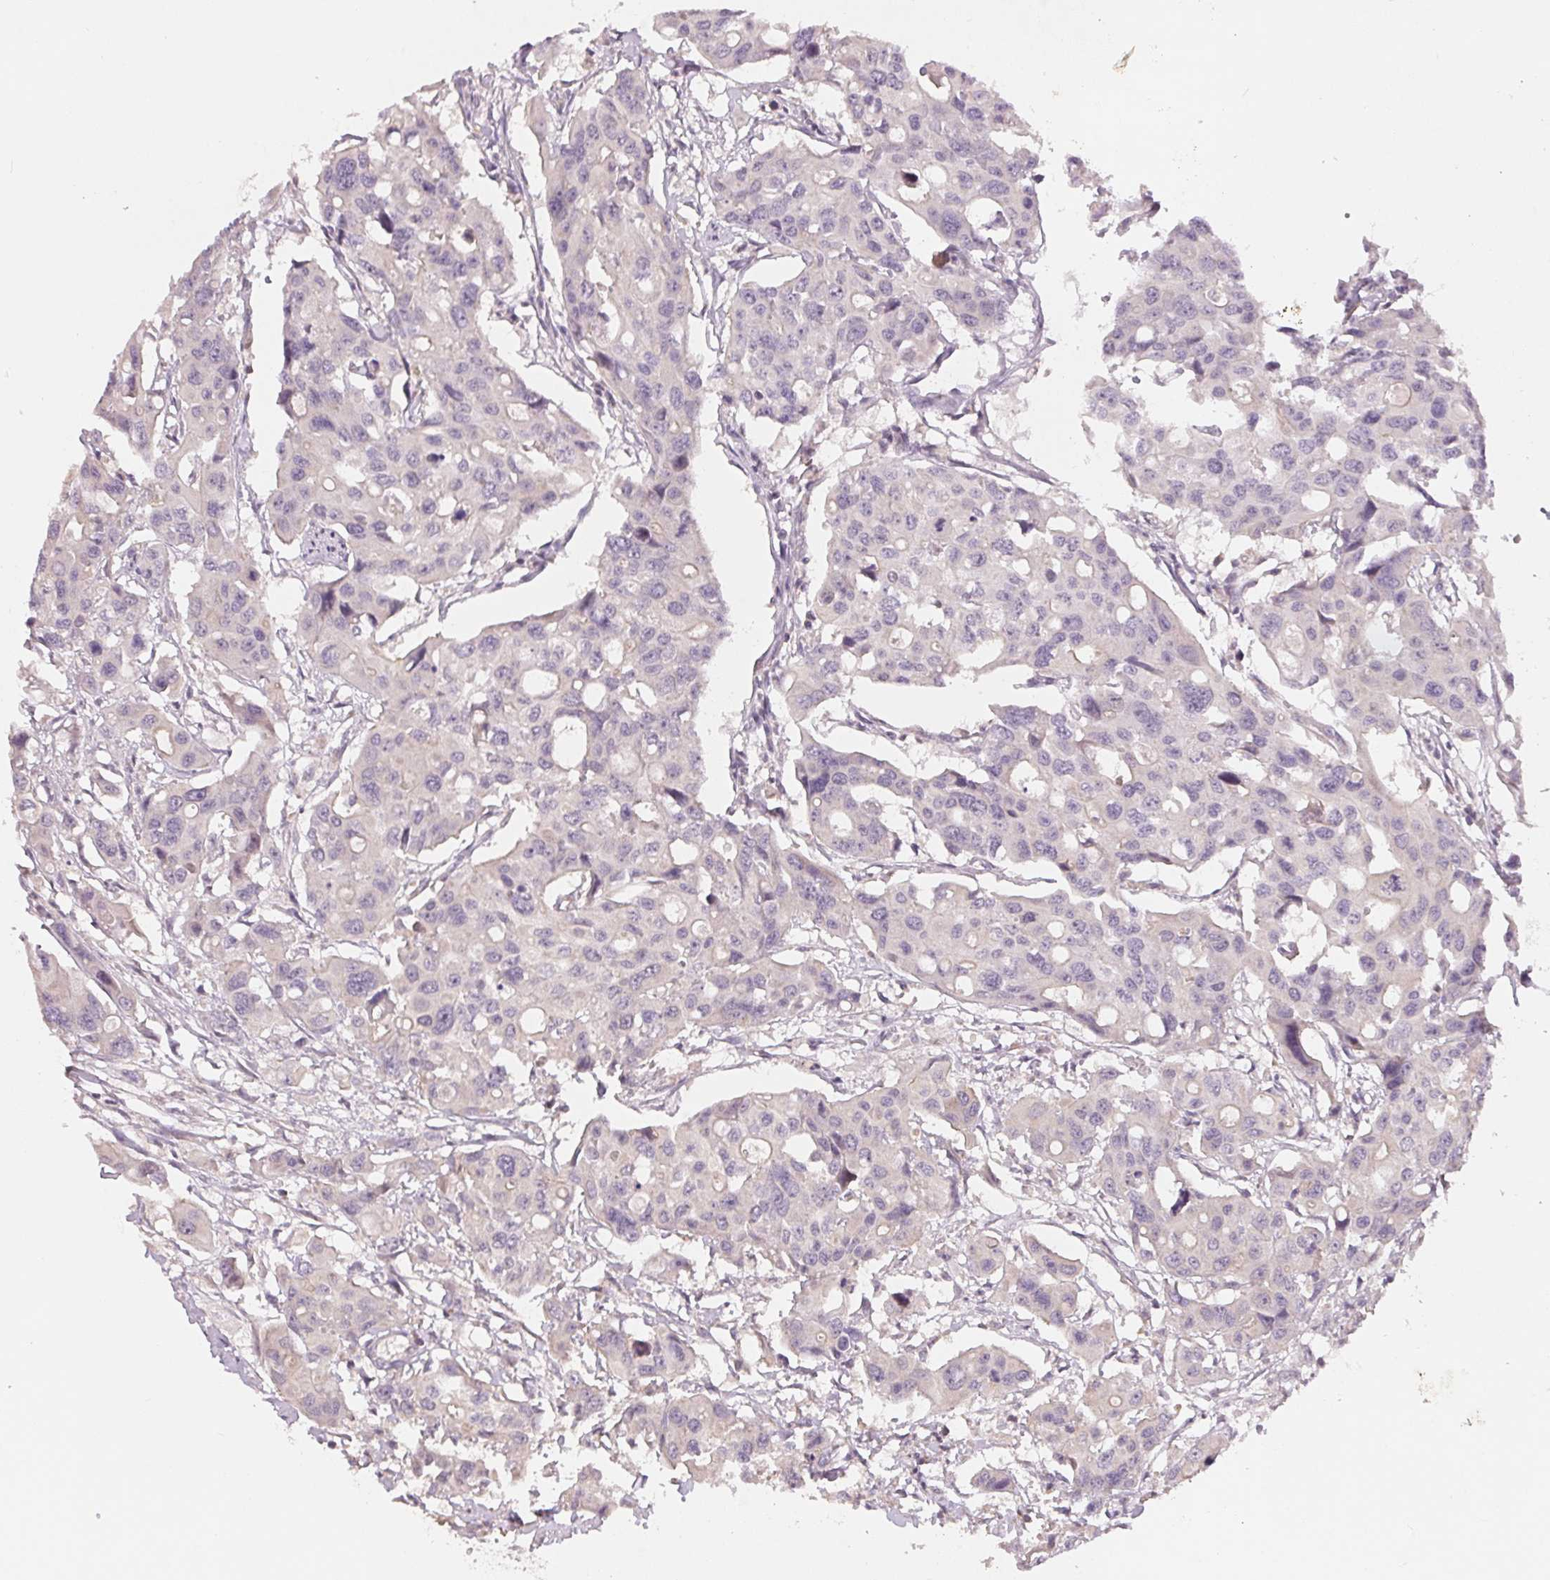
{"staining": {"intensity": "negative", "quantity": "none", "location": "none"}, "tissue": "colorectal cancer", "cell_type": "Tumor cells", "image_type": "cancer", "snomed": [{"axis": "morphology", "description": "Adenocarcinoma, NOS"}, {"axis": "topography", "description": "Colon"}], "caption": "Colorectal adenocarcinoma stained for a protein using immunohistochemistry displays no staining tumor cells.", "gene": "AQP8", "patient": {"sex": "male", "age": 77}}